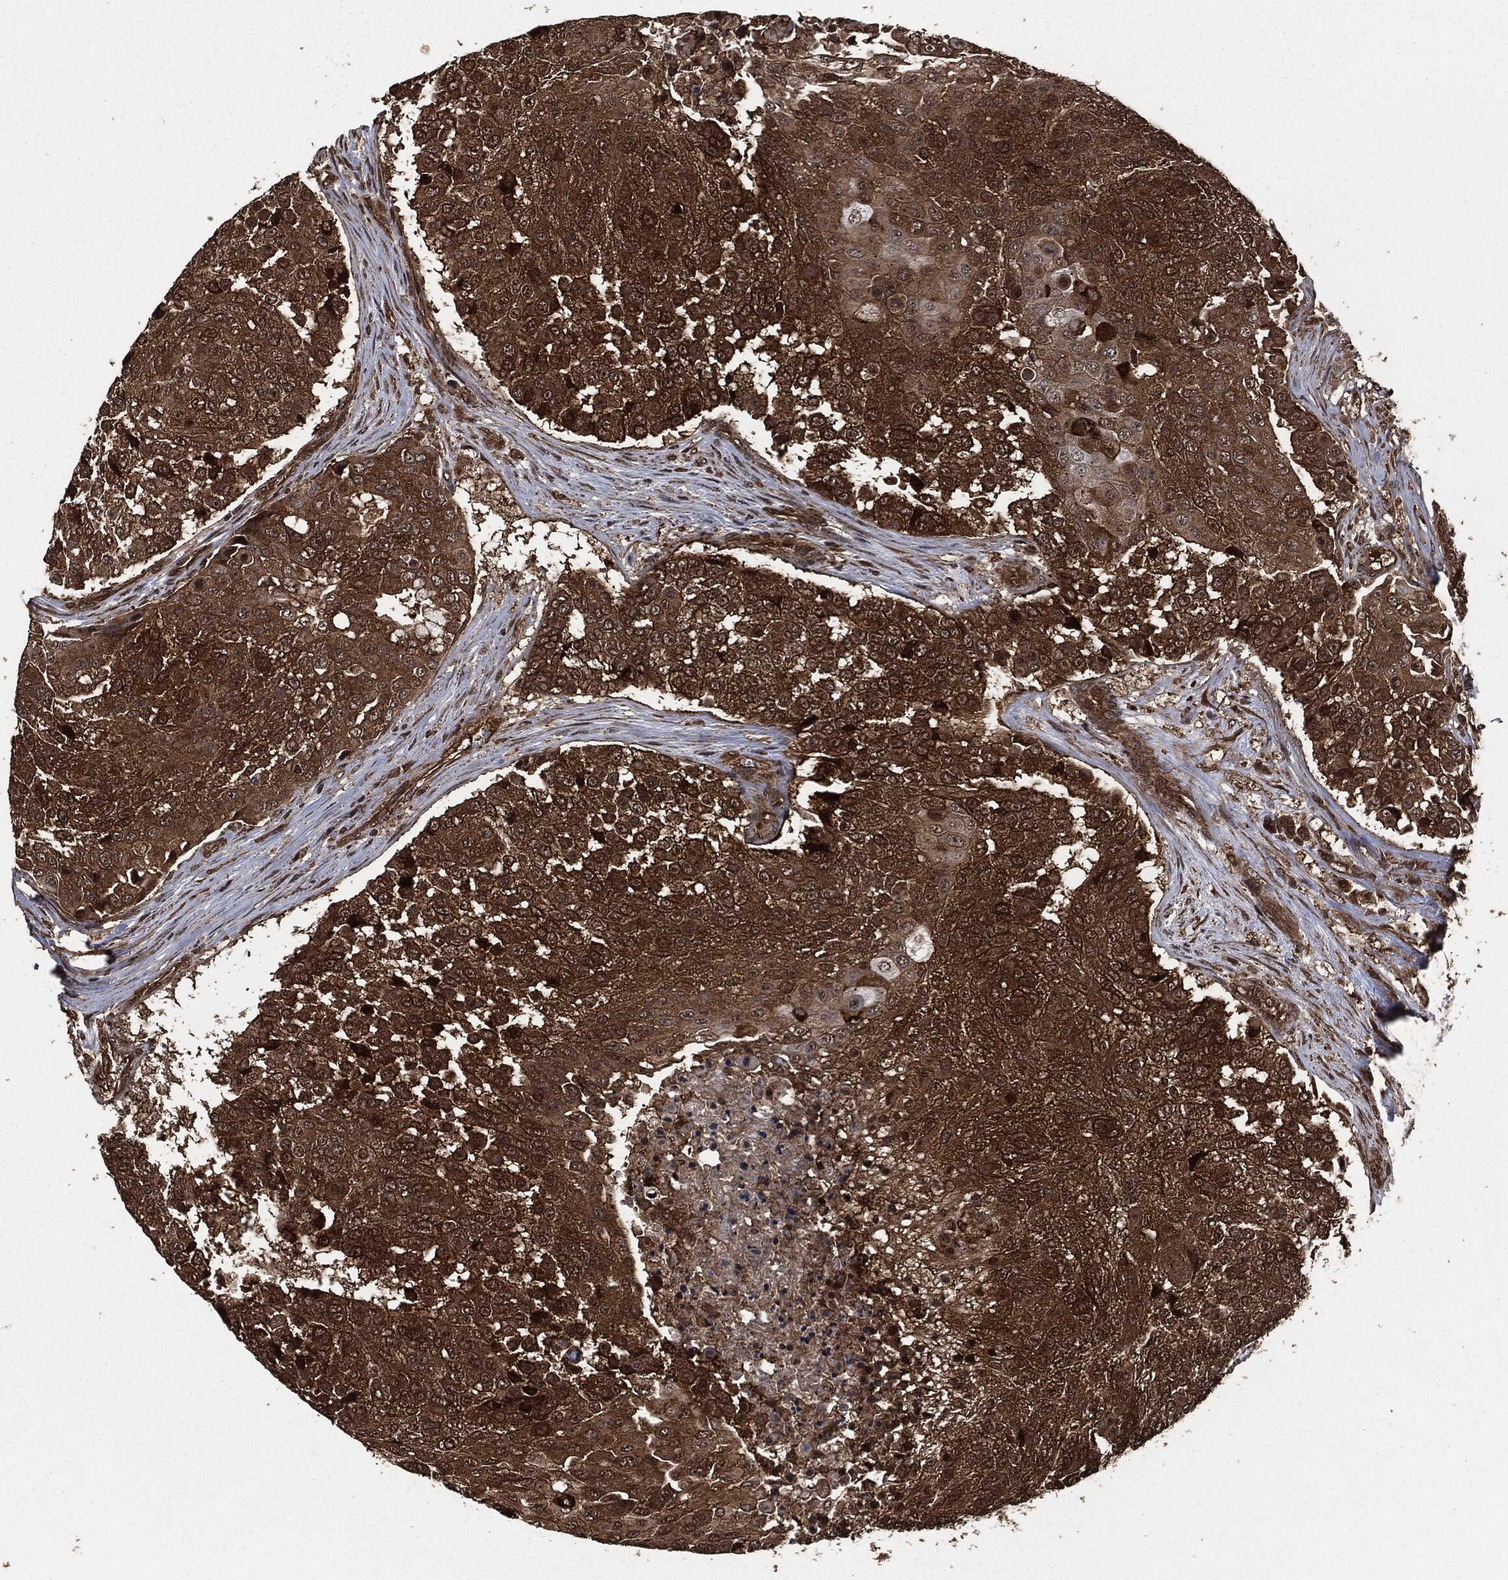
{"staining": {"intensity": "strong", "quantity": ">75%", "location": "cytoplasmic/membranous"}, "tissue": "urothelial cancer", "cell_type": "Tumor cells", "image_type": "cancer", "snomed": [{"axis": "morphology", "description": "Urothelial carcinoma, High grade"}, {"axis": "topography", "description": "Urinary bladder"}], "caption": "Strong cytoplasmic/membranous protein expression is seen in approximately >75% of tumor cells in urothelial carcinoma (high-grade).", "gene": "HRAS", "patient": {"sex": "female", "age": 63}}